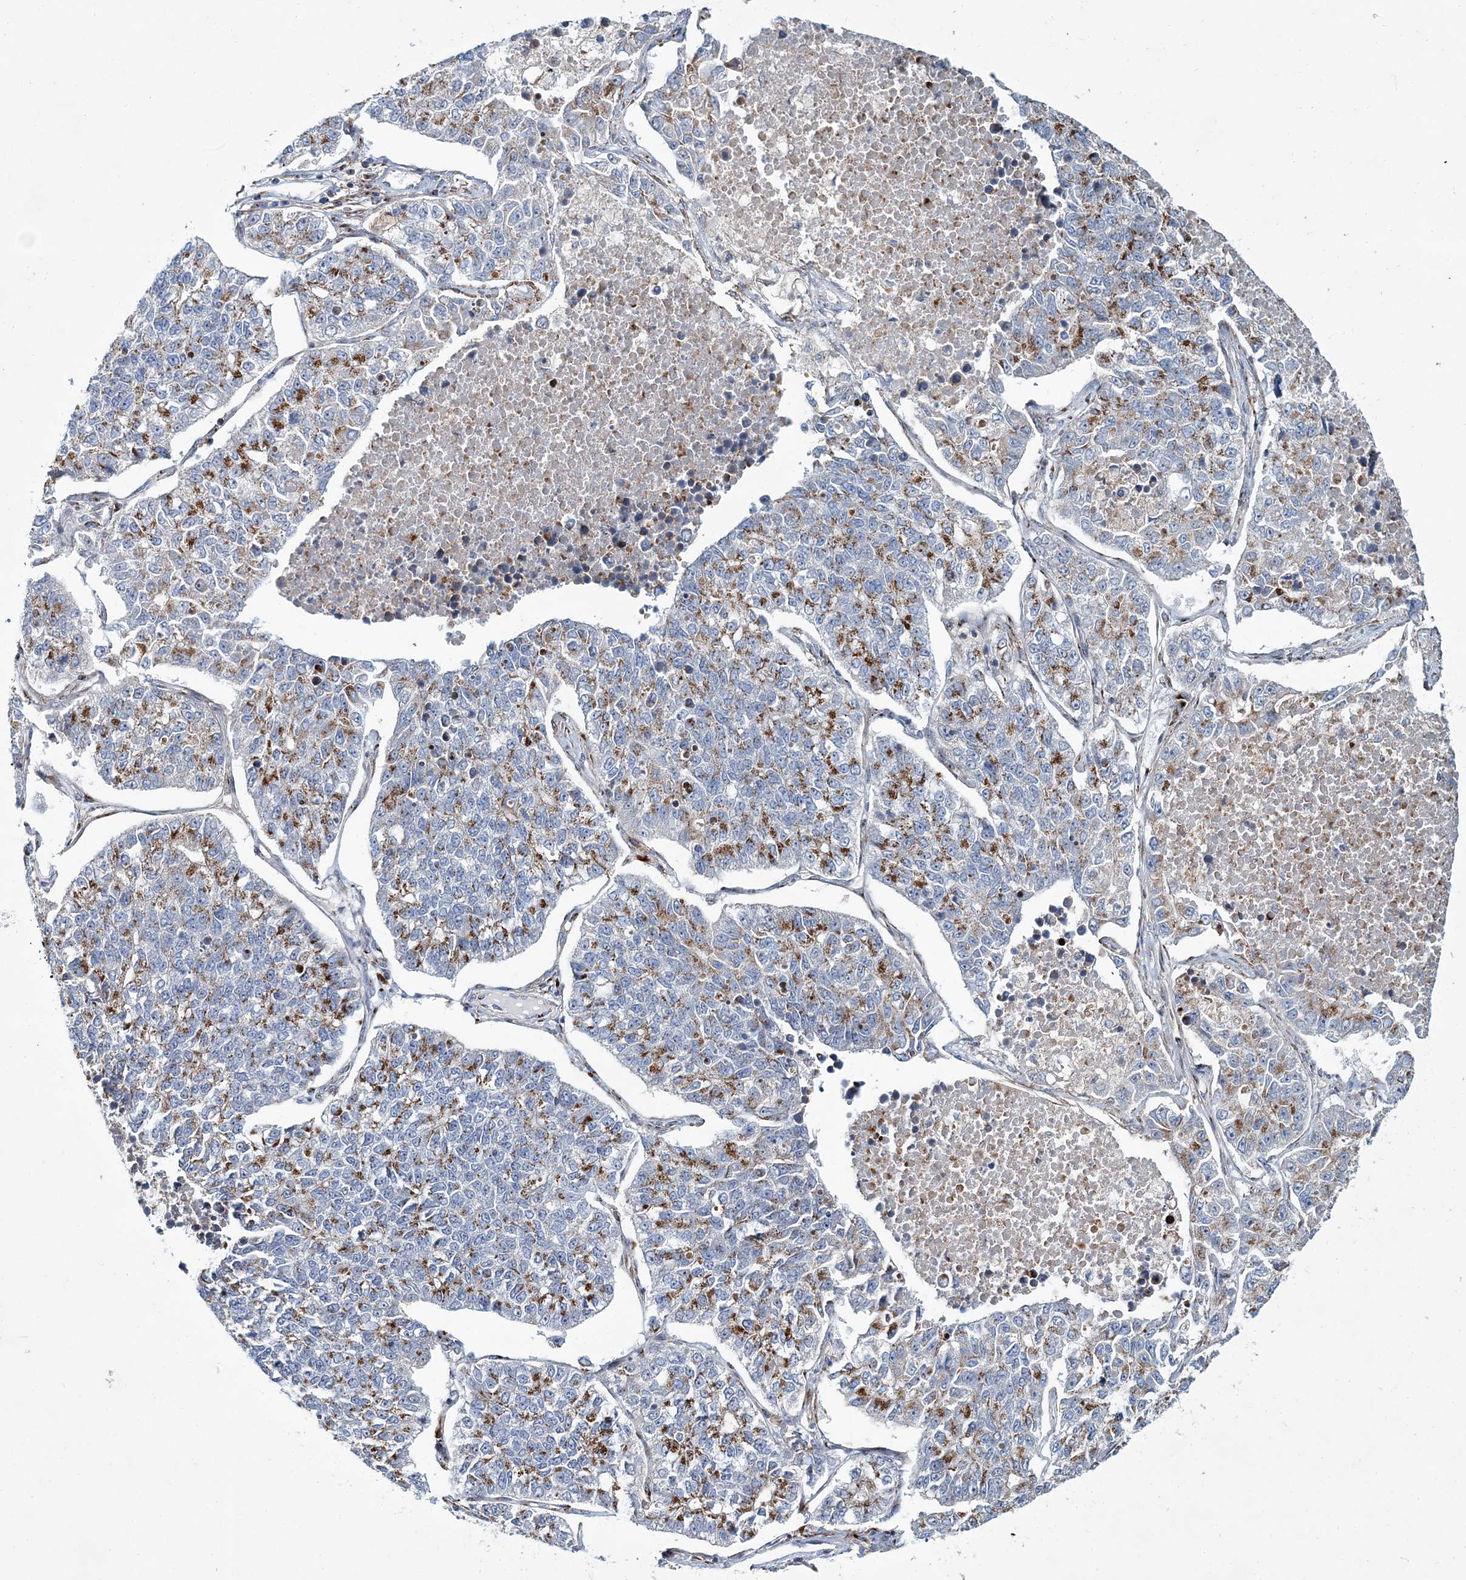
{"staining": {"intensity": "moderate", "quantity": "25%-75%", "location": "cytoplasmic/membranous"}, "tissue": "lung cancer", "cell_type": "Tumor cells", "image_type": "cancer", "snomed": [{"axis": "morphology", "description": "Adenocarcinoma, NOS"}, {"axis": "topography", "description": "Lung"}], "caption": "Immunohistochemical staining of lung adenocarcinoma exhibits medium levels of moderate cytoplasmic/membranous positivity in approximately 25%-75% of tumor cells.", "gene": "MAN1A2", "patient": {"sex": "male", "age": 49}}